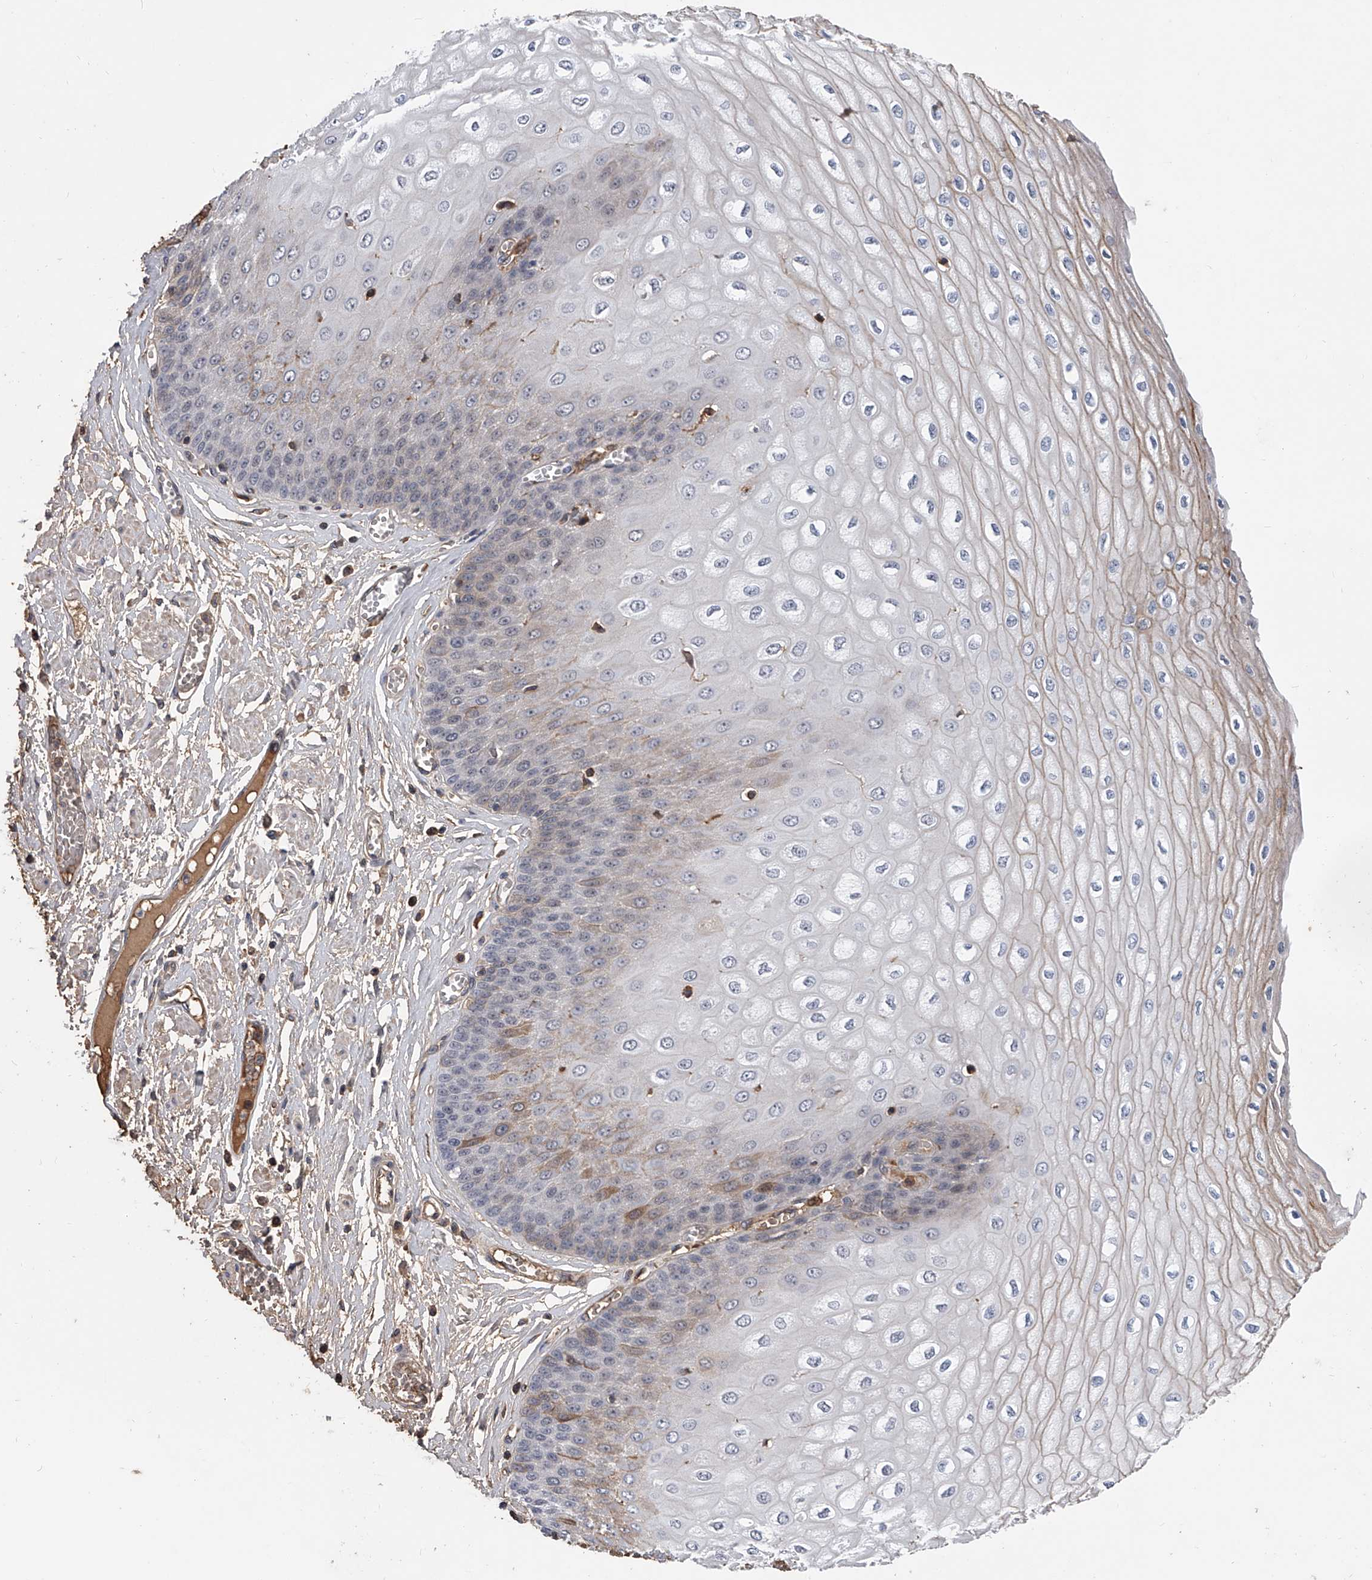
{"staining": {"intensity": "weak", "quantity": "25%-75%", "location": "cytoplasmic/membranous"}, "tissue": "esophagus", "cell_type": "Squamous epithelial cells", "image_type": "normal", "snomed": [{"axis": "morphology", "description": "Normal tissue, NOS"}, {"axis": "topography", "description": "Esophagus"}], "caption": "An image showing weak cytoplasmic/membranous positivity in about 25%-75% of squamous epithelial cells in unremarkable esophagus, as visualized by brown immunohistochemical staining.", "gene": "ZNF25", "patient": {"sex": "male", "age": 60}}